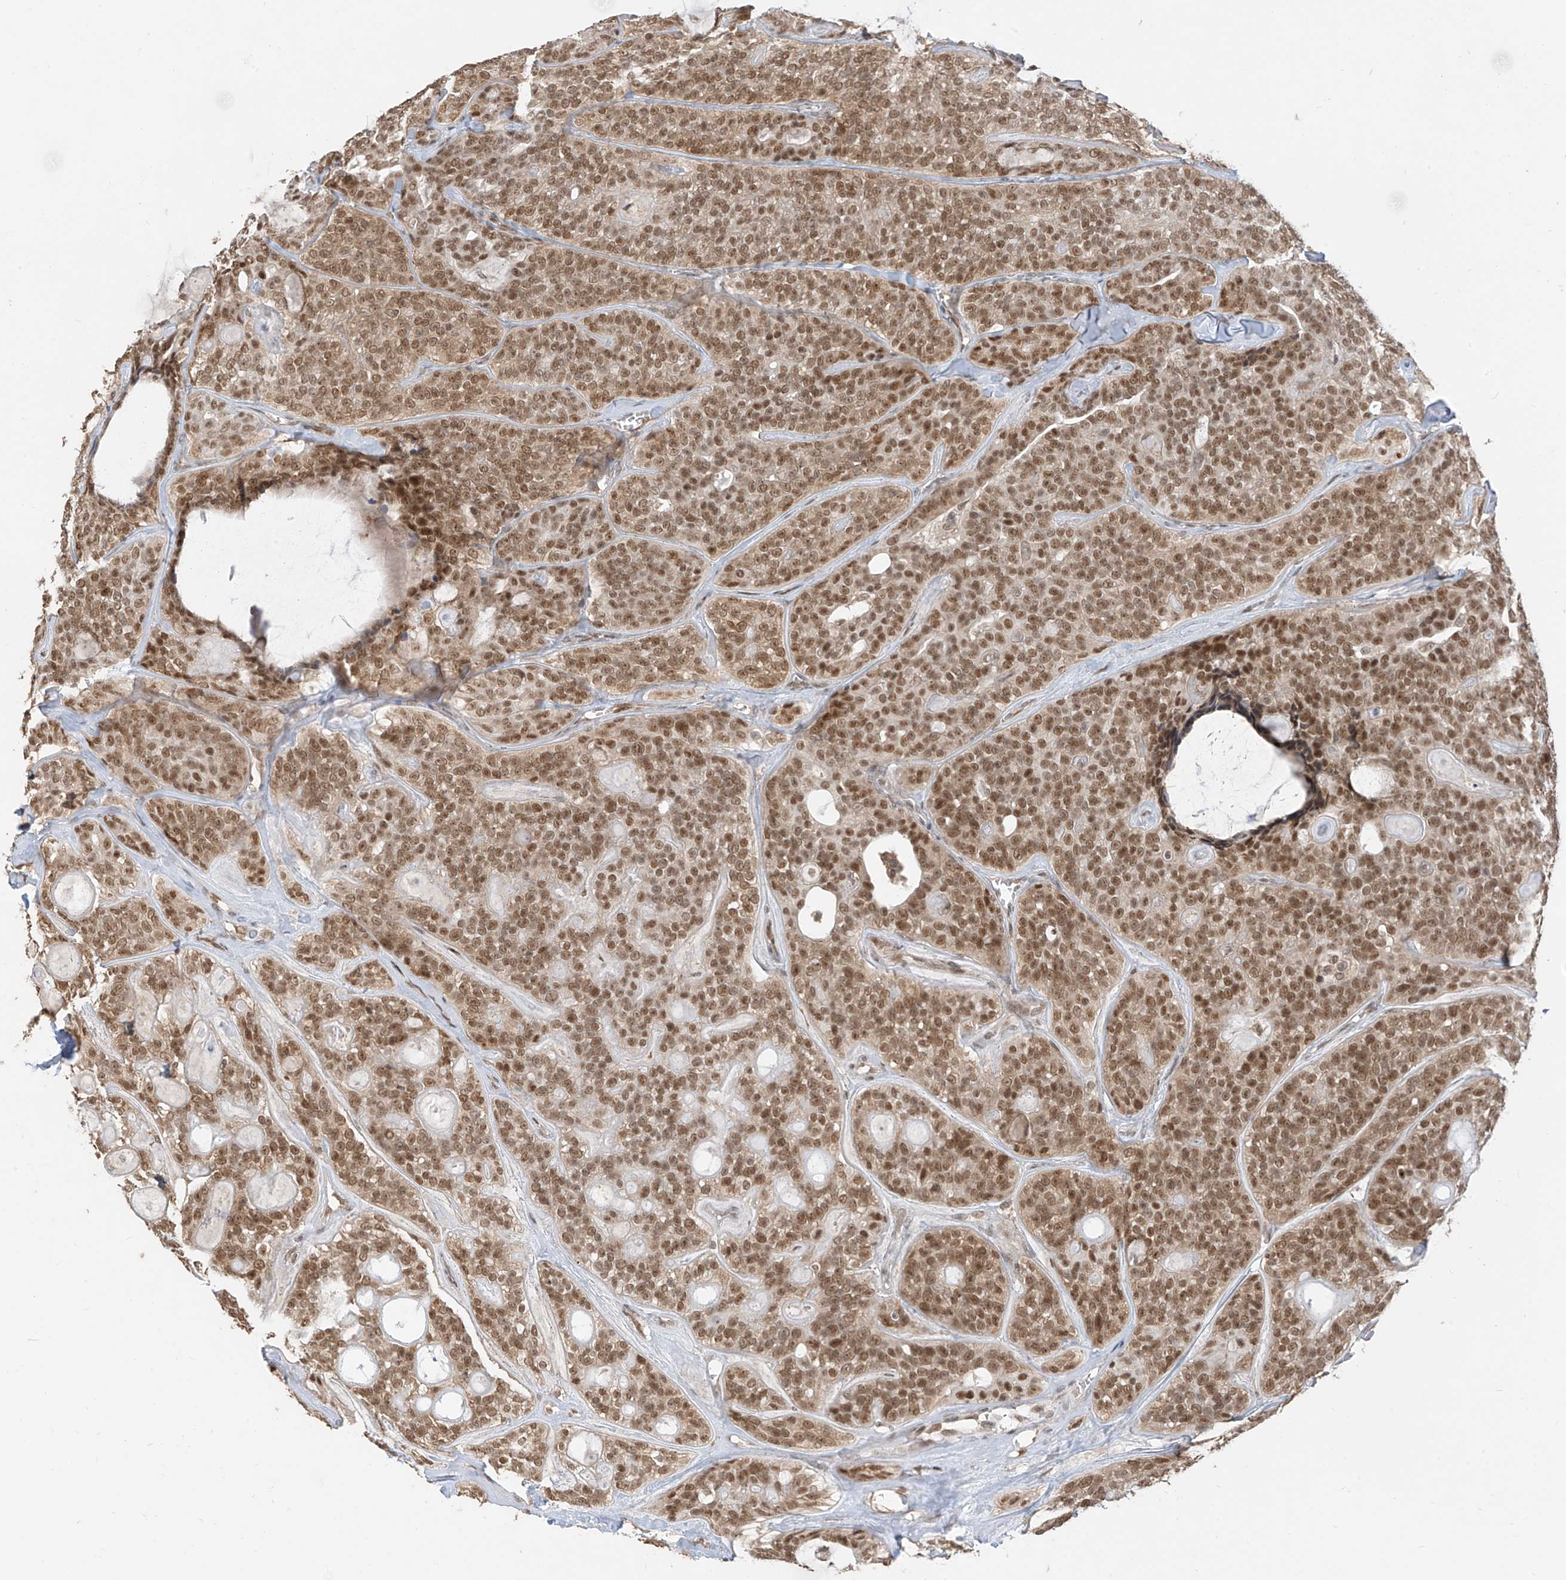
{"staining": {"intensity": "moderate", "quantity": ">75%", "location": "nuclear"}, "tissue": "head and neck cancer", "cell_type": "Tumor cells", "image_type": "cancer", "snomed": [{"axis": "morphology", "description": "Adenocarcinoma, NOS"}, {"axis": "topography", "description": "Head-Neck"}], "caption": "Protein expression analysis of human head and neck cancer reveals moderate nuclear expression in approximately >75% of tumor cells.", "gene": "ZMYM2", "patient": {"sex": "male", "age": 66}}